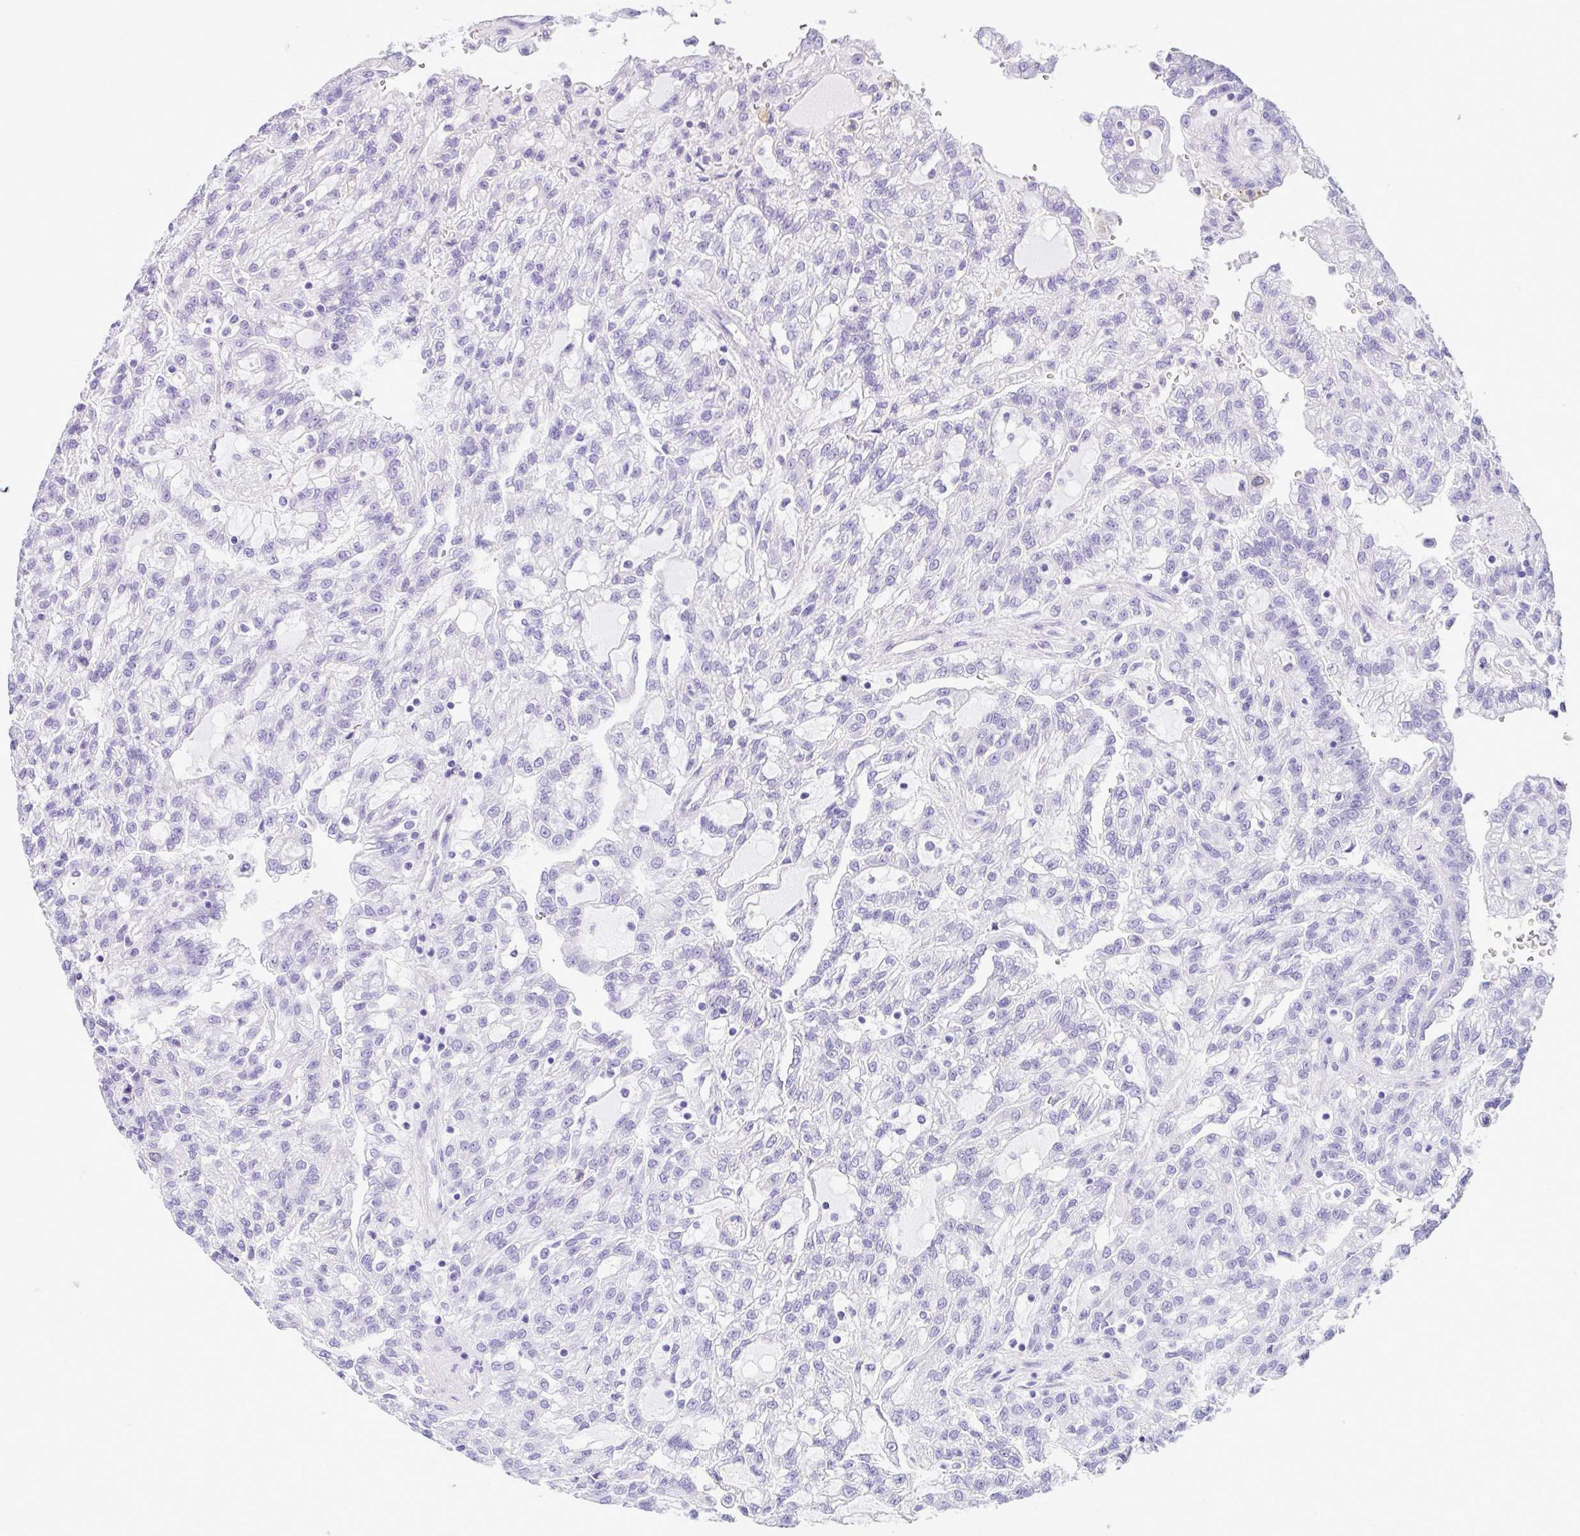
{"staining": {"intensity": "negative", "quantity": "none", "location": "none"}, "tissue": "renal cancer", "cell_type": "Tumor cells", "image_type": "cancer", "snomed": [{"axis": "morphology", "description": "Adenocarcinoma, NOS"}, {"axis": "topography", "description": "Kidney"}], "caption": "Immunohistochemistry of human adenocarcinoma (renal) displays no expression in tumor cells.", "gene": "RRM2", "patient": {"sex": "male", "age": 63}}